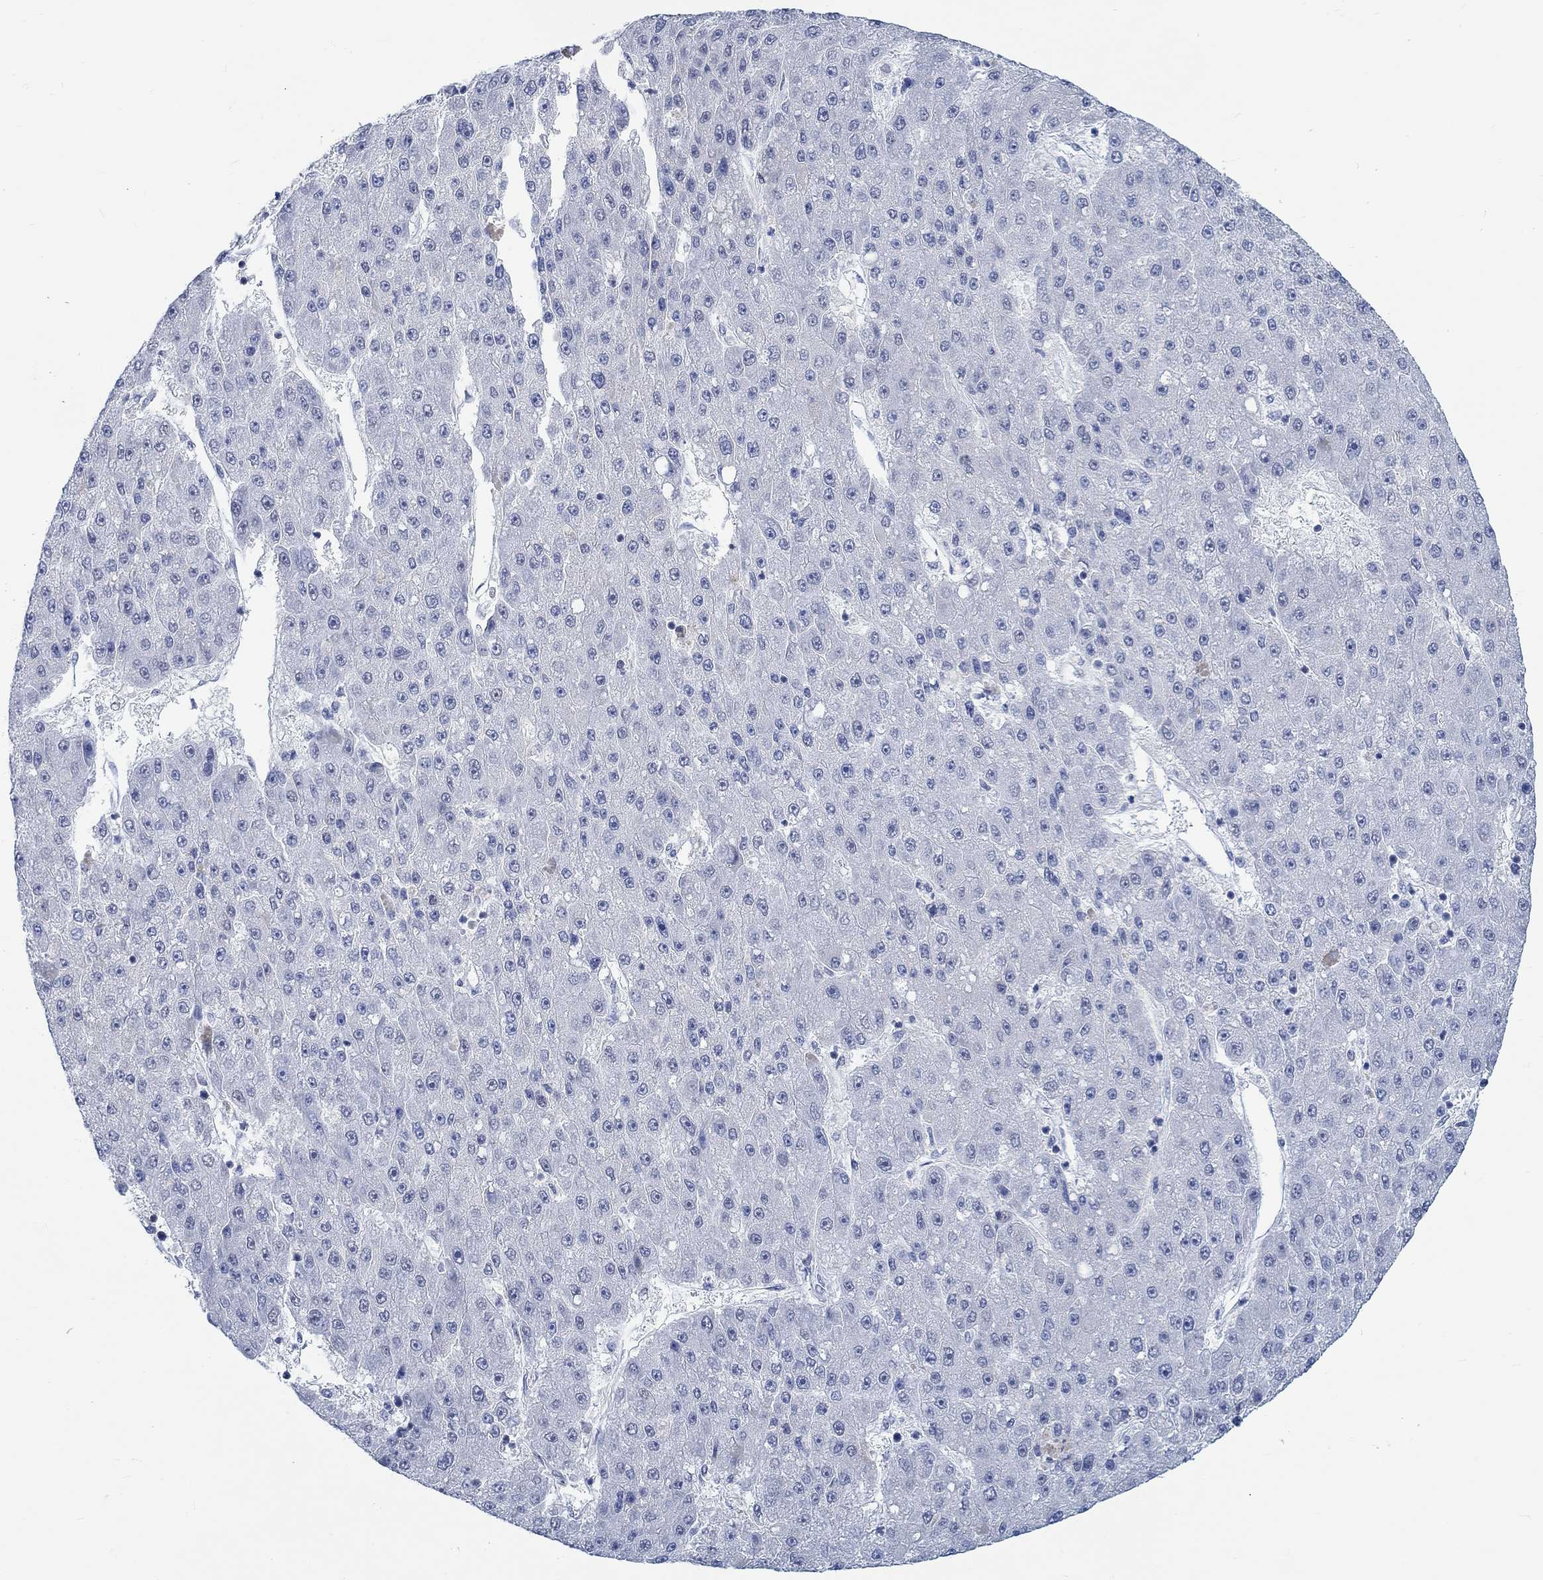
{"staining": {"intensity": "negative", "quantity": "none", "location": "none"}, "tissue": "liver cancer", "cell_type": "Tumor cells", "image_type": "cancer", "snomed": [{"axis": "morphology", "description": "Carcinoma, Hepatocellular, NOS"}, {"axis": "topography", "description": "Liver"}], "caption": "Tumor cells show no significant staining in liver cancer. Nuclei are stained in blue.", "gene": "KCNH8", "patient": {"sex": "male", "age": 67}}